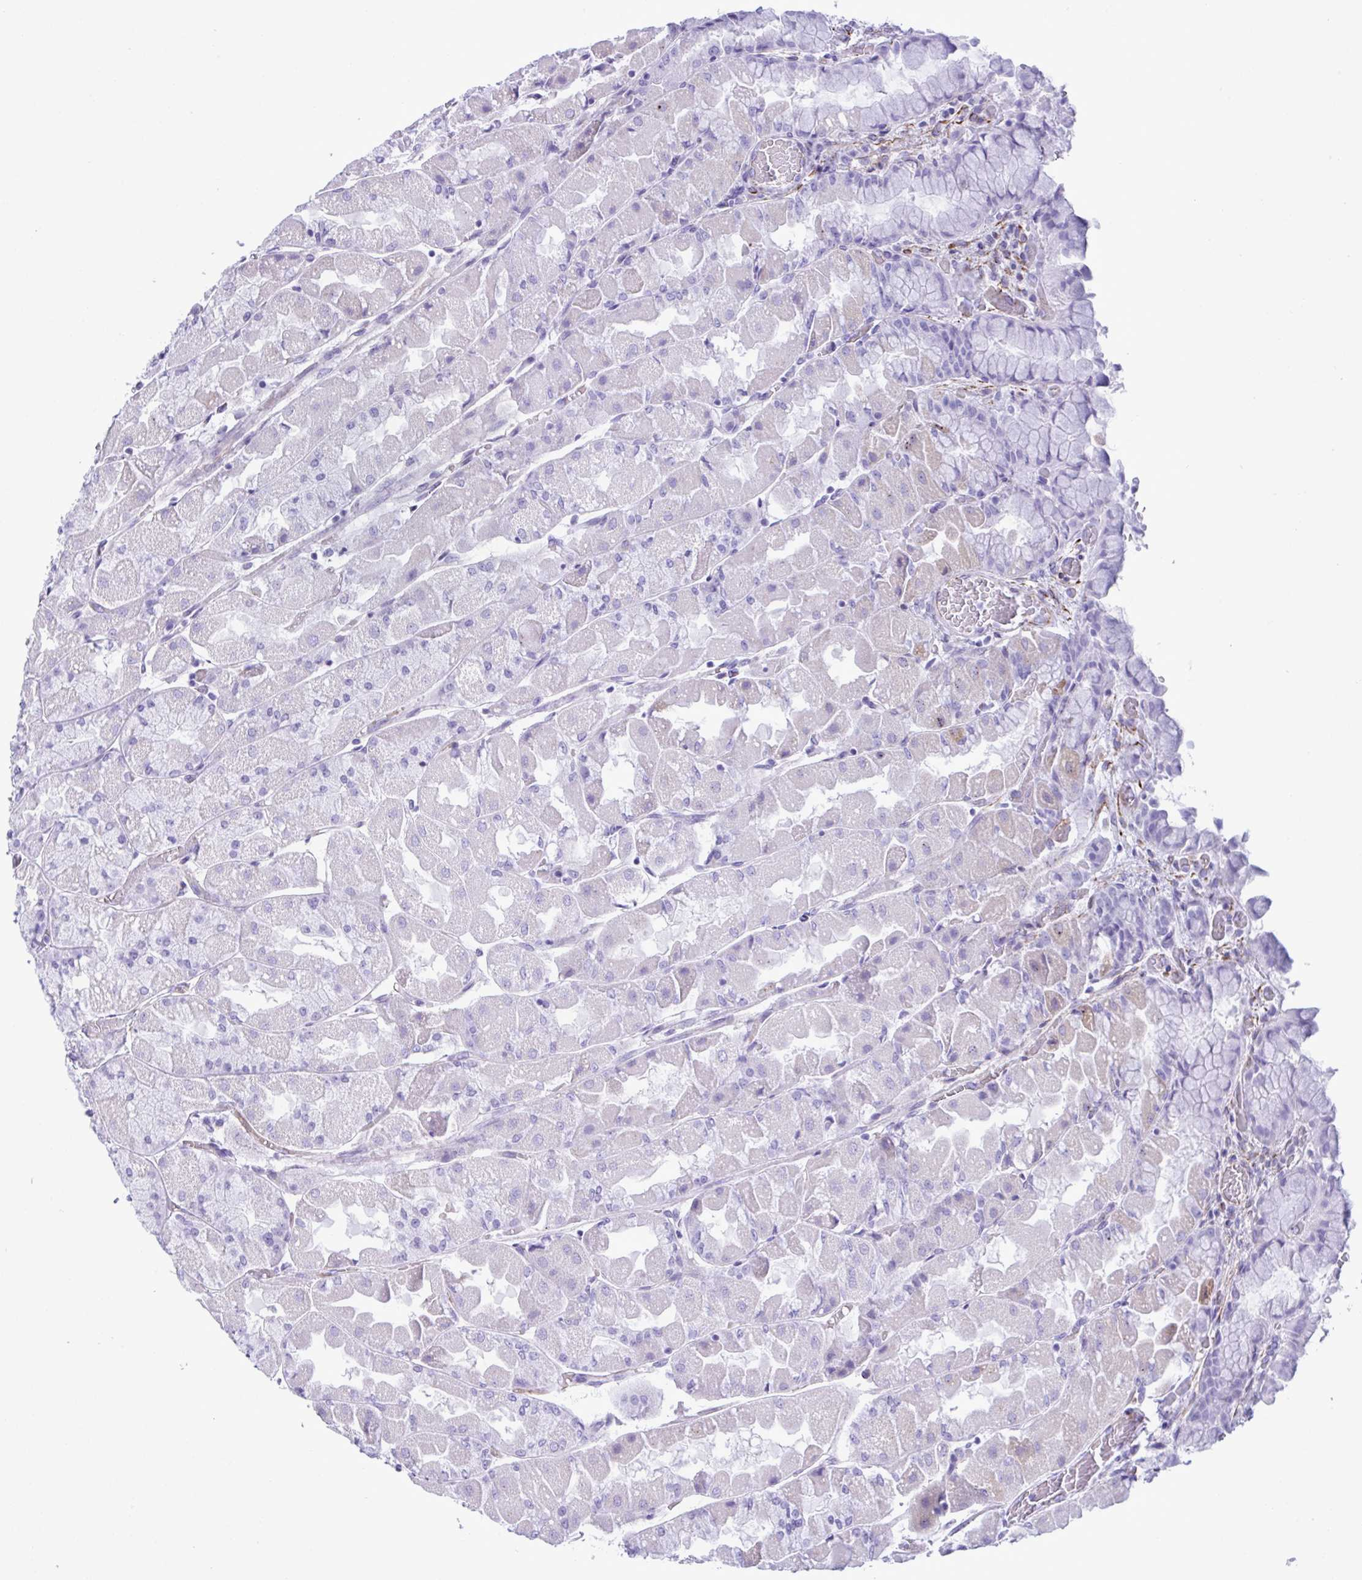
{"staining": {"intensity": "negative", "quantity": "none", "location": "none"}, "tissue": "stomach", "cell_type": "Glandular cells", "image_type": "normal", "snomed": [{"axis": "morphology", "description": "Normal tissue, NOS"}, {"axis": "topography", "description": "Stomach"}], "caption": "This is an immunohistochemistry image of benign human stomach. There is no positivity in glandular cells.", "gene": "SMAD5", "patient": {"sex": "female", "age": 61}}